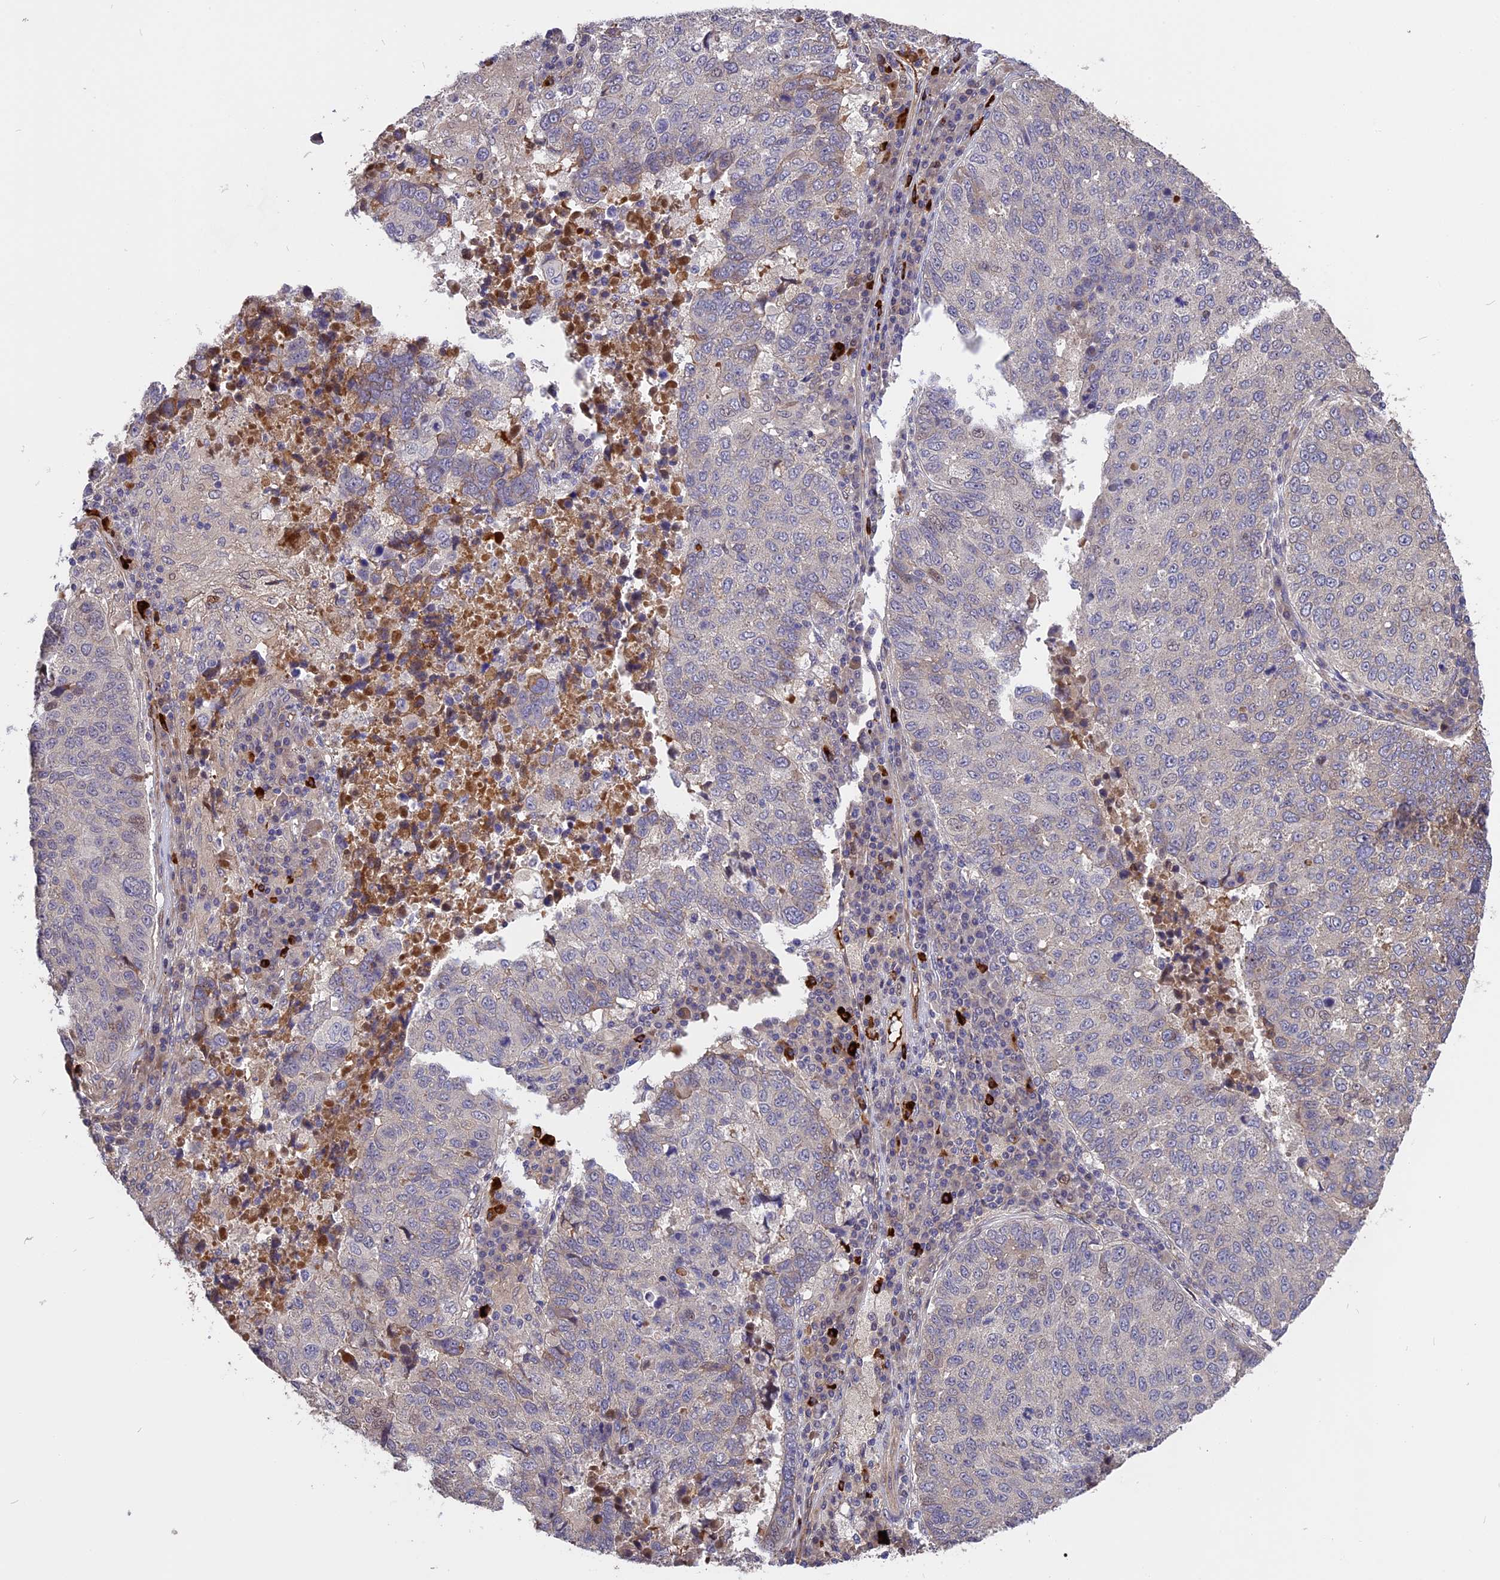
{"staining": {"intensity": "weak", "quantity": "<25%", "location": "nuclear"}, "tissue": "lung cancer", "cell_type": "Tumor cells", "image_type": "cancer", "snomed": [{"axis": "morphology", "description": "Squamous cell carcinoma, NOS"}, {"axis": "topography", "description": "Lung"}], "caption": "IHC micrograph of neoplastic tissue: lung cancer (squamous cell carcinoma) stained with DAB displays no significant protein staining in tumor cells.", "gene": "MFSD2A", "patient": {"sex": "male", "age": 73}}